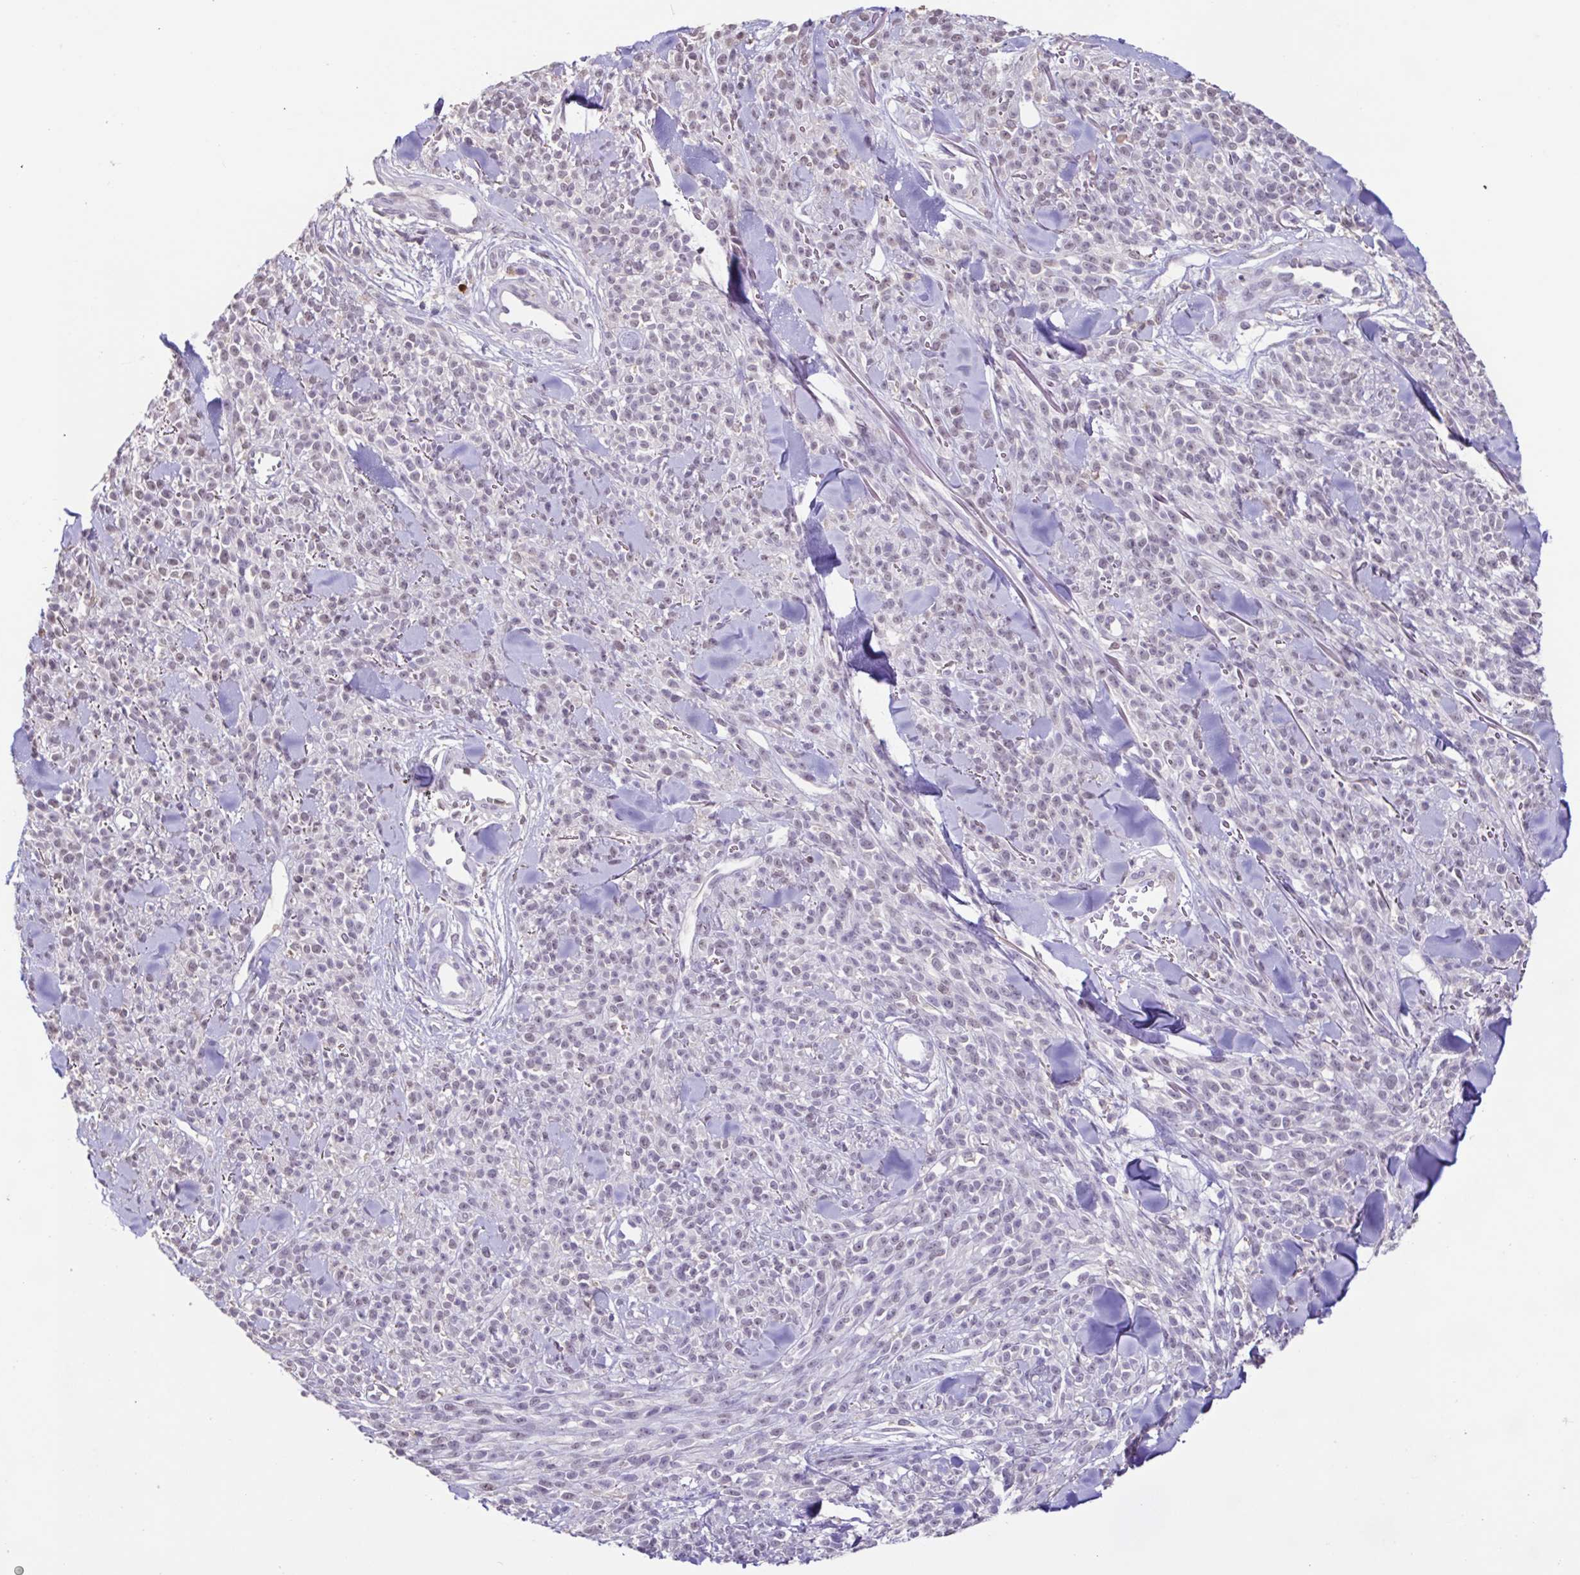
{"staining": {"intensity": "negative", "quantity": "none", "location": "none"}, "tissue": "melanoma", "cell_type": "Tumor cells", "image_type": "cancer", "snomed": [{"axis": "morphology", "description": "Malignant melanoma, NOS"}, {"axis": "topography", "description": "Skin"}, {"axis": "topography", "description": "Skin of trunk"}], "caption": "Immunohistochemical staining of malignant melanoma displays no significant expression in tumor cells.", "gene": "ACTRT3", "patient": {"sex": "male", "age": 74}}